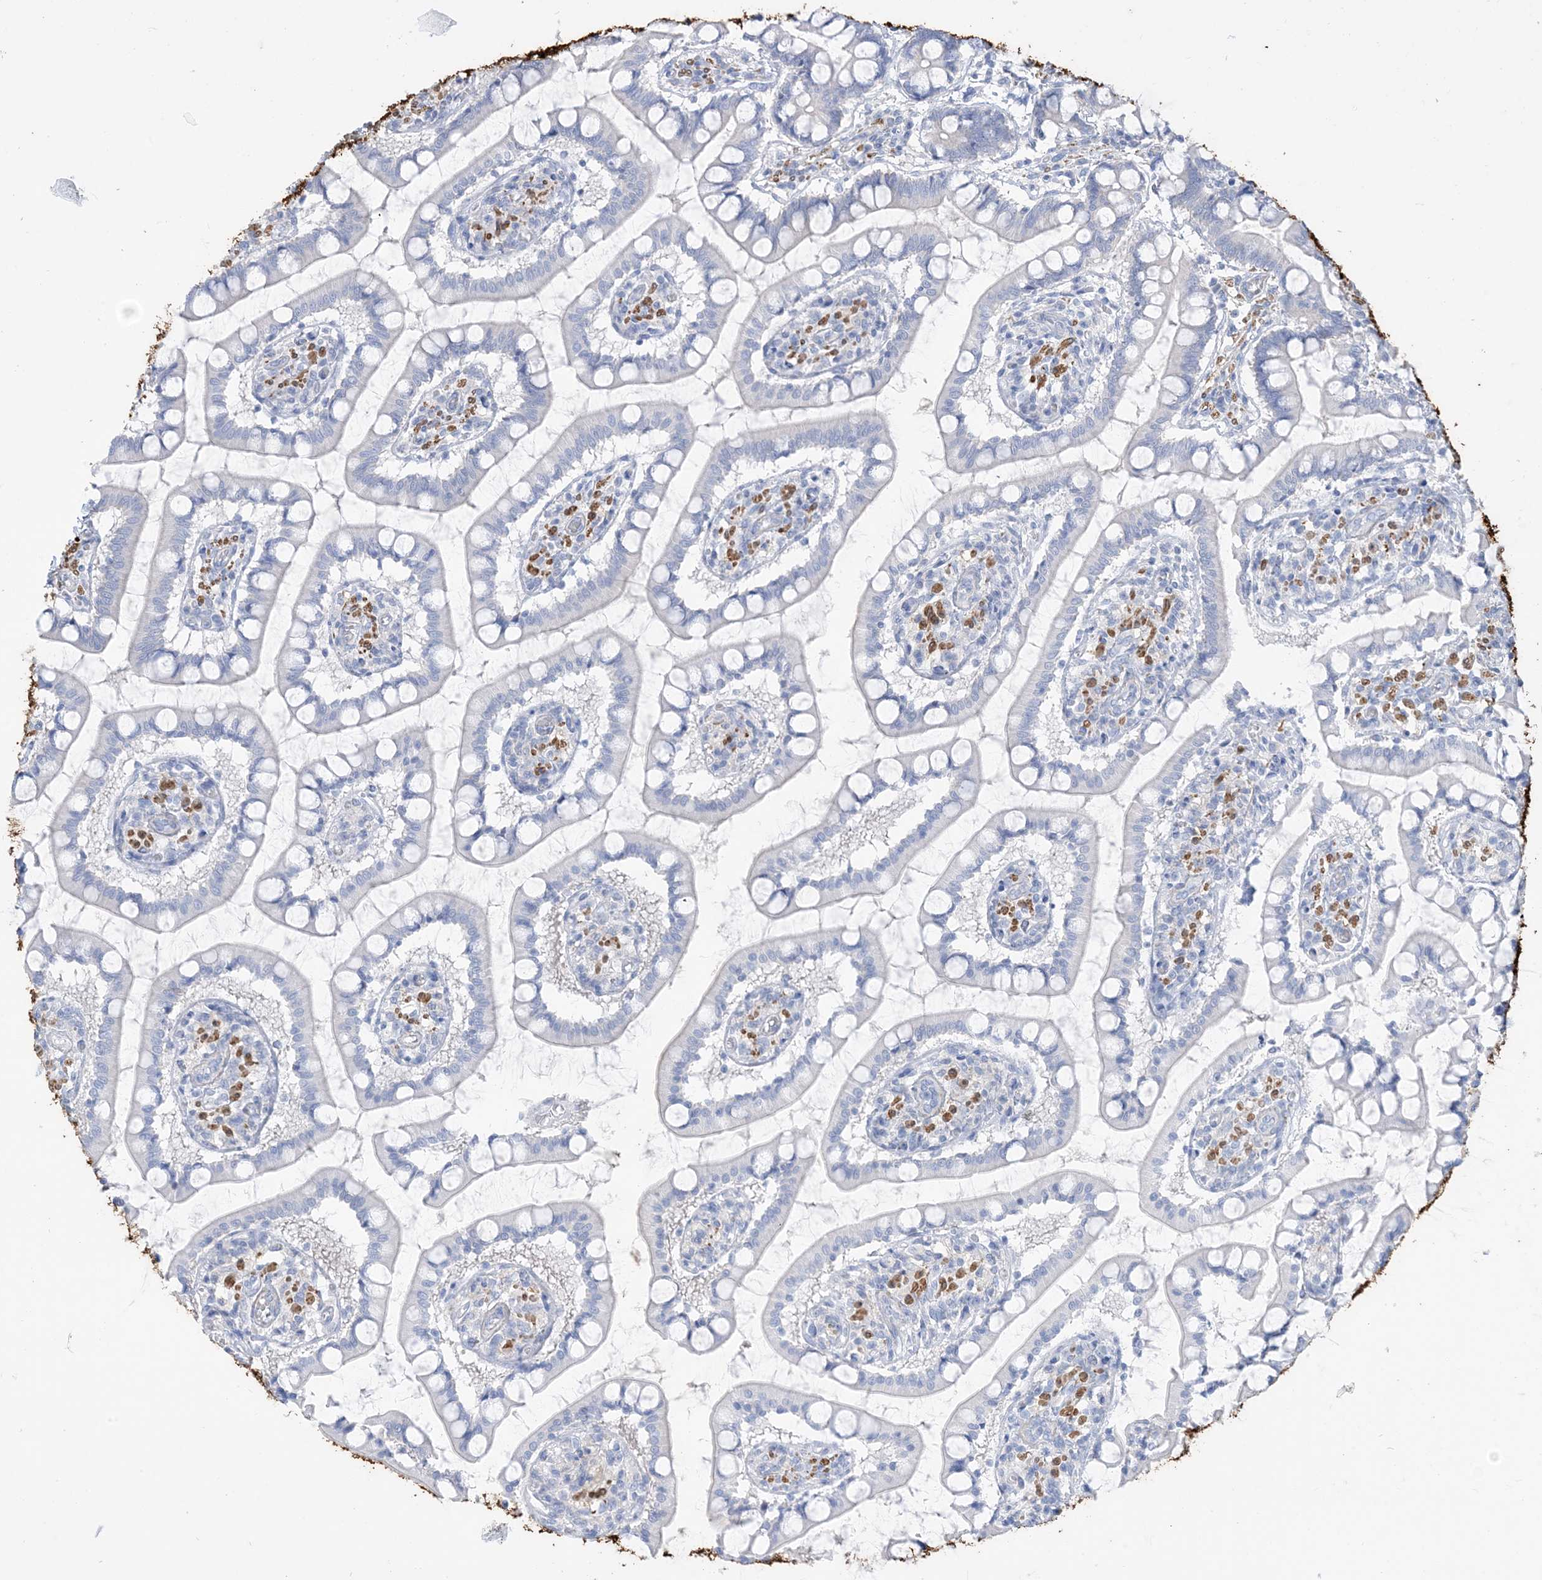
{"staining": {"intensity": "negative", "quantity": "none", "location": "none"}, "tissue": "small intestine", "cell_type": "Glandular cells", "image_type": "normal", "snomed": [{"axis": "morphology", "description": "Normal tissue, NOS"}, {"axis": "topography", "description": "Small intestine"}], "caption": "This is an IHC micrograph of normal human small intestine. There is no positivity in glandular cells.", "gene": "MARS2", "patient": {"sex": "male", "age": 52}}